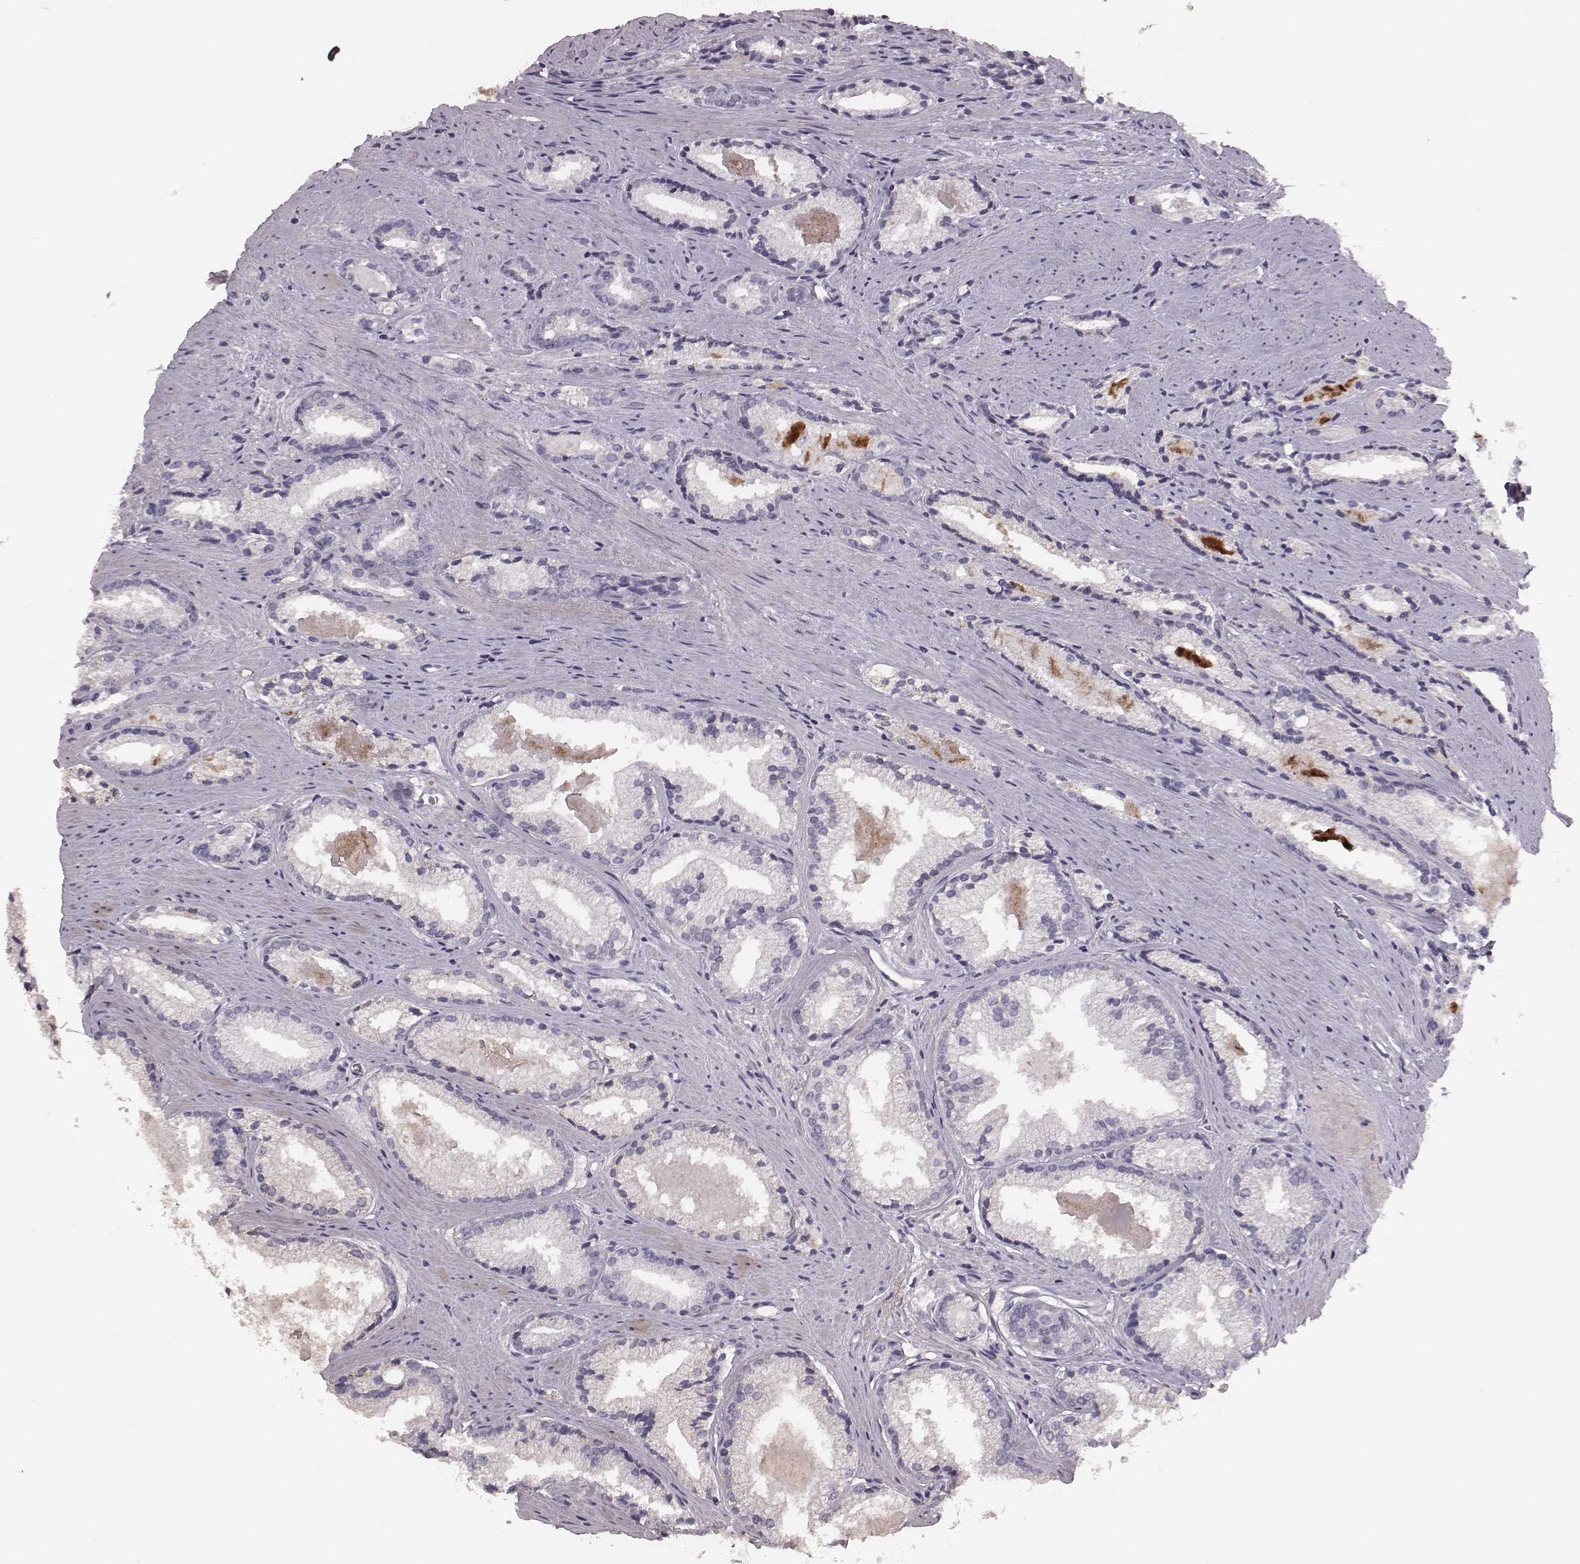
{"staining": {"intensity": "negative", "quantity": "none", "location": "none"}, "tissue": "prostate cancer", "cell_type": "Tumor cells", "image_type": "cancer", "snomed": [{"axis": "morphology", "description": "Adenocarcinoma, NOS"}, {"axis": "morphology", "description": "Adenocarcinoma, High grade"}, {"axis": "topography", "description": "Prostate"}], "caption": "Micrograph shows no protein expression in tumor cells of prostate adenocarcinoma tissue. The staining was performed using DAB to visualize the protein expression in brown, while the nuclei were stained in blue with hematoxylin (Magnification: 20x).", "gene": "CFTR", "patient": {"sex": "male", "age": 70}}